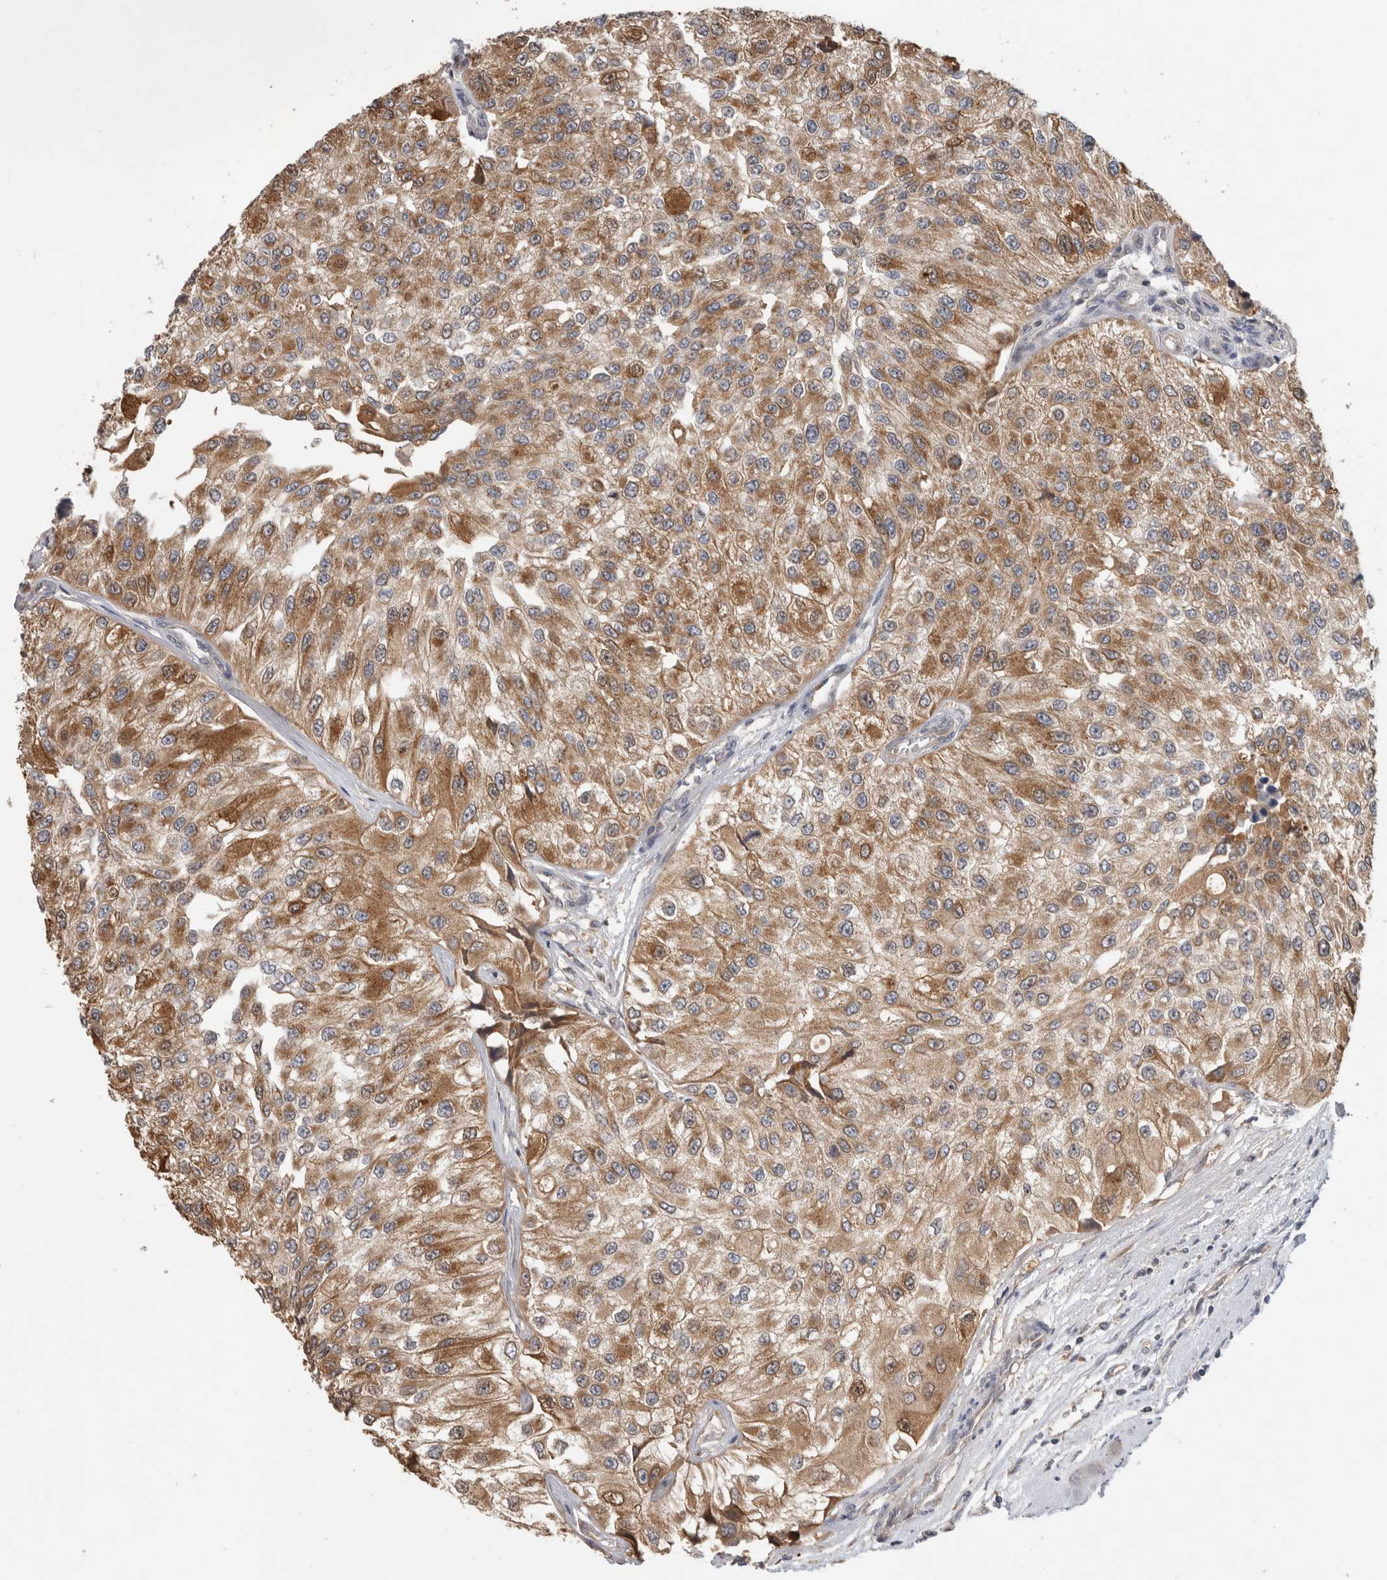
{"staining": {"intensity": "moderate", "quantity": ">75%", "location": "cytoplasmic/membranous"}, "tissue": "urothelial cancer", "cell_type": "Tumor cells", "image_type": "cancer", "snomed": [{"axis": "morphology", "description": "Urothelial carcinoma, High grade"}, {"axis": "topography", "description": "Kidney"}, {"axis": "topography", "description": "Urinary bladder"}], "caption": "Immunohistochemical staining of human urothelial carcinoma (high-grade) demonstrates moderate cytoplasmic/membranous protein expression in approximately >75% of tumor cells. Immunohistochemistry (ihc) stains the protein of interest in brown and the nuclei are stained blue.", "gene": "PARP6", "patient": {"sex": "male", "age": 77}}